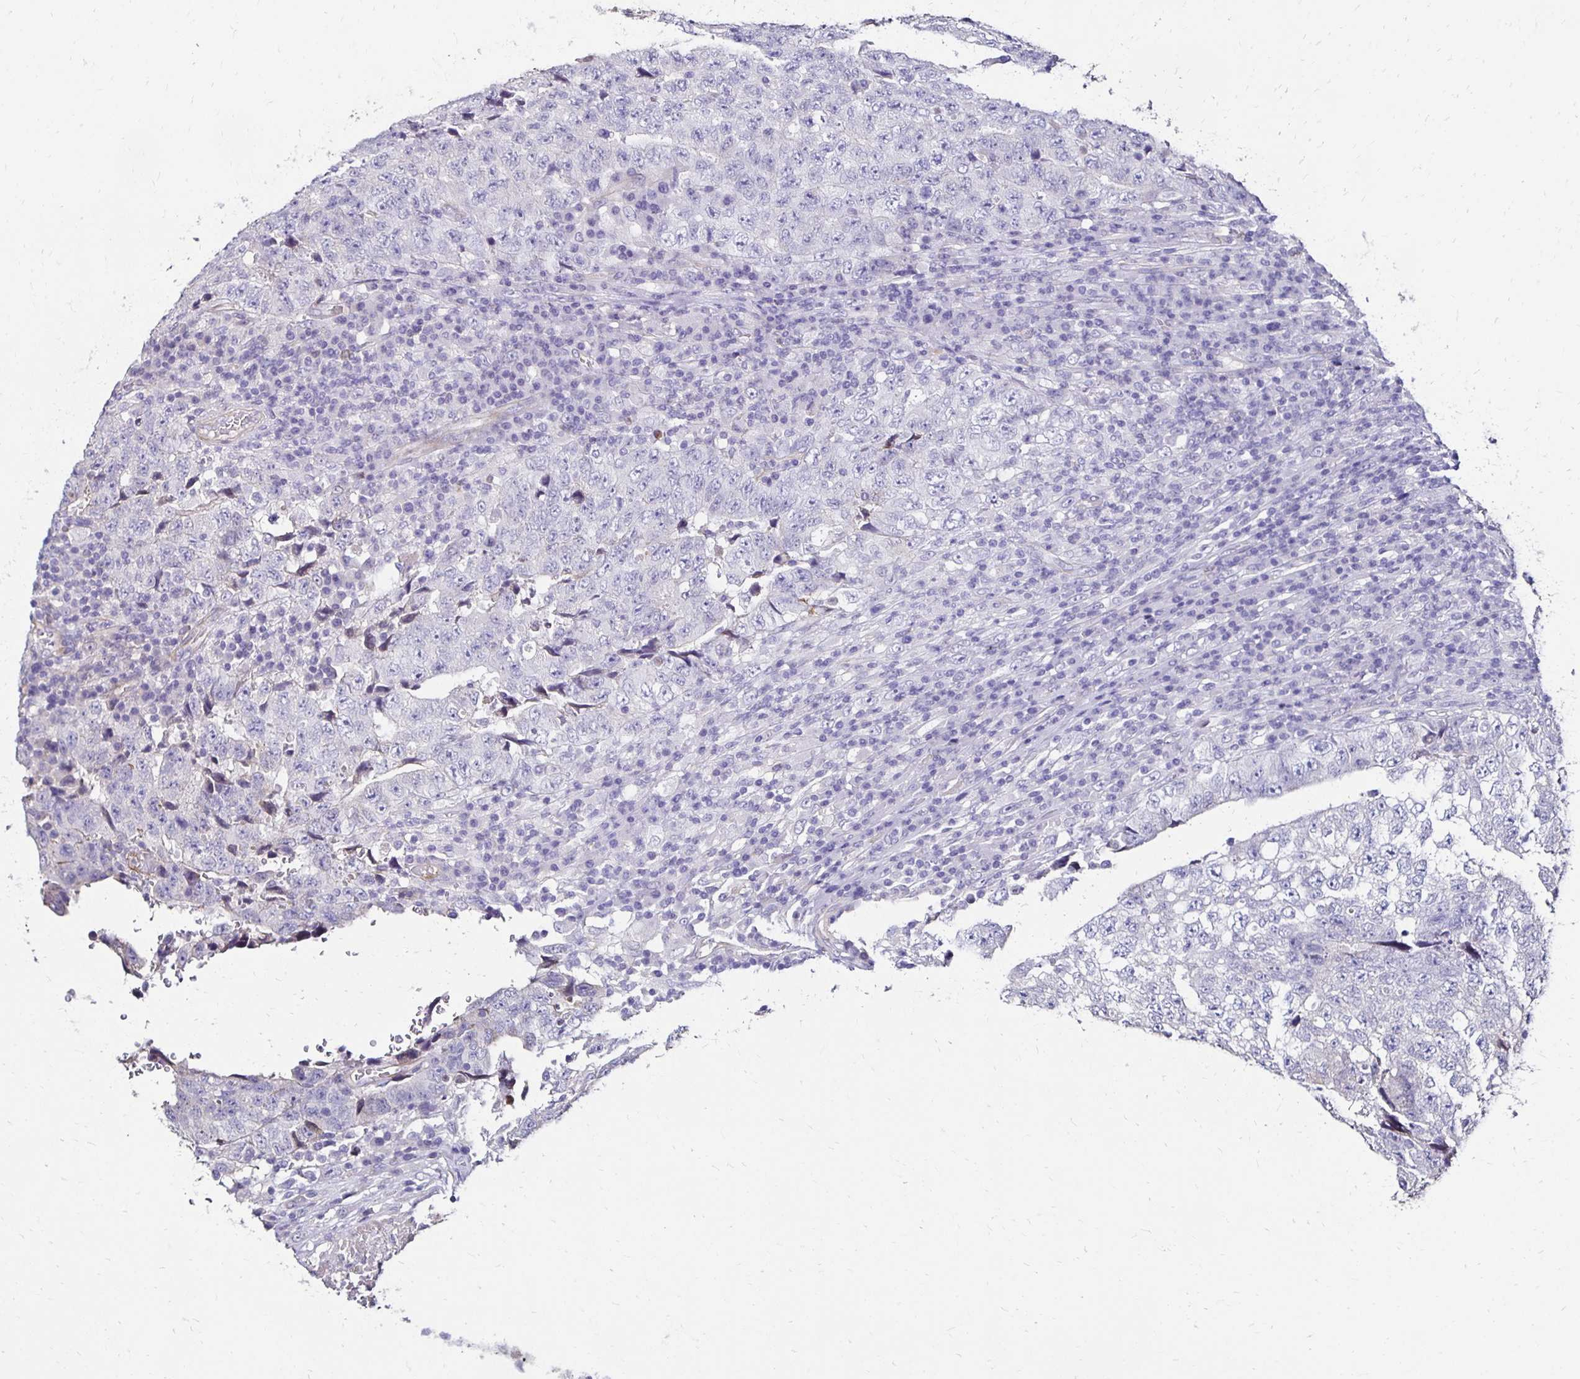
{"staining": {"intensity": "negative", "quantity": "none", "location": "none"}, "tissue": "testis cancer", "cell_type": "Tumor cells", "image_type": "cancer", "snomed": [{"axis": "morphology", "description": "Necrosis, NOS"}, {"axis": "morphology", "description": "Carcinoma, Embryonal, NOS"}, {"axis": "topography", "description": "Testis"}], "caption": "A micrograph of testis cancer stained for a protein reveals no brown staining in tumor cells.", "gene": "ITGB1", "patient": {"sex": "male", "age": 19}}